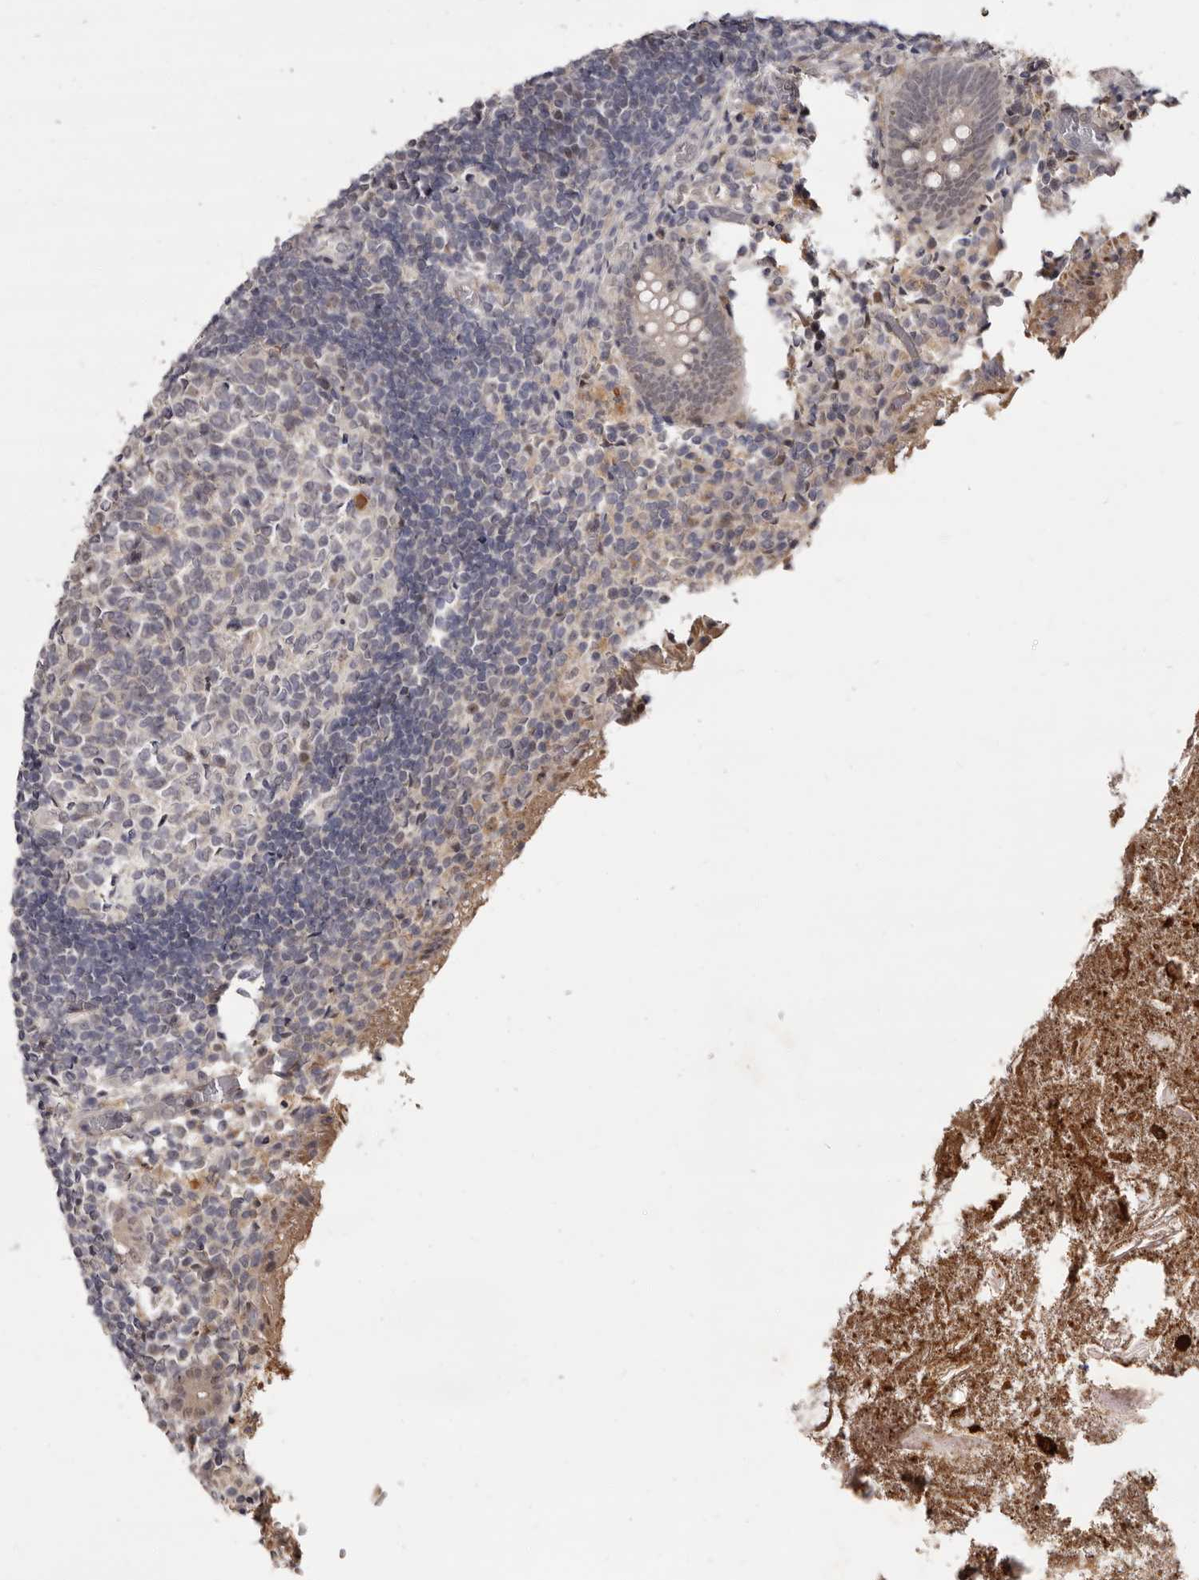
{"staining": {"intensity": "moderate", "quantity": "25%-75%", "location": "nuclear"}, "tissue": "appendix", "cell_type": "Glandular cells", "image_type": "normal", "snomed": [{"axis": "morphology", "description": "Normal tissue, NOS"}, {"axis": "topography", "description": "Appendix"}], "caption": "Glandular cells show moderate nuclear staining in approximately 25%-75% of cells in benign appendix. The staining was performed using DAB (3,3'-diaminobenzidine) to visualize the protein expression in brown, while the nuclei were stained in blue with hematoxylin (Magnification: 20x).", "gene": "ZNF326", "patient": {"sex": "female", "age": 17}}